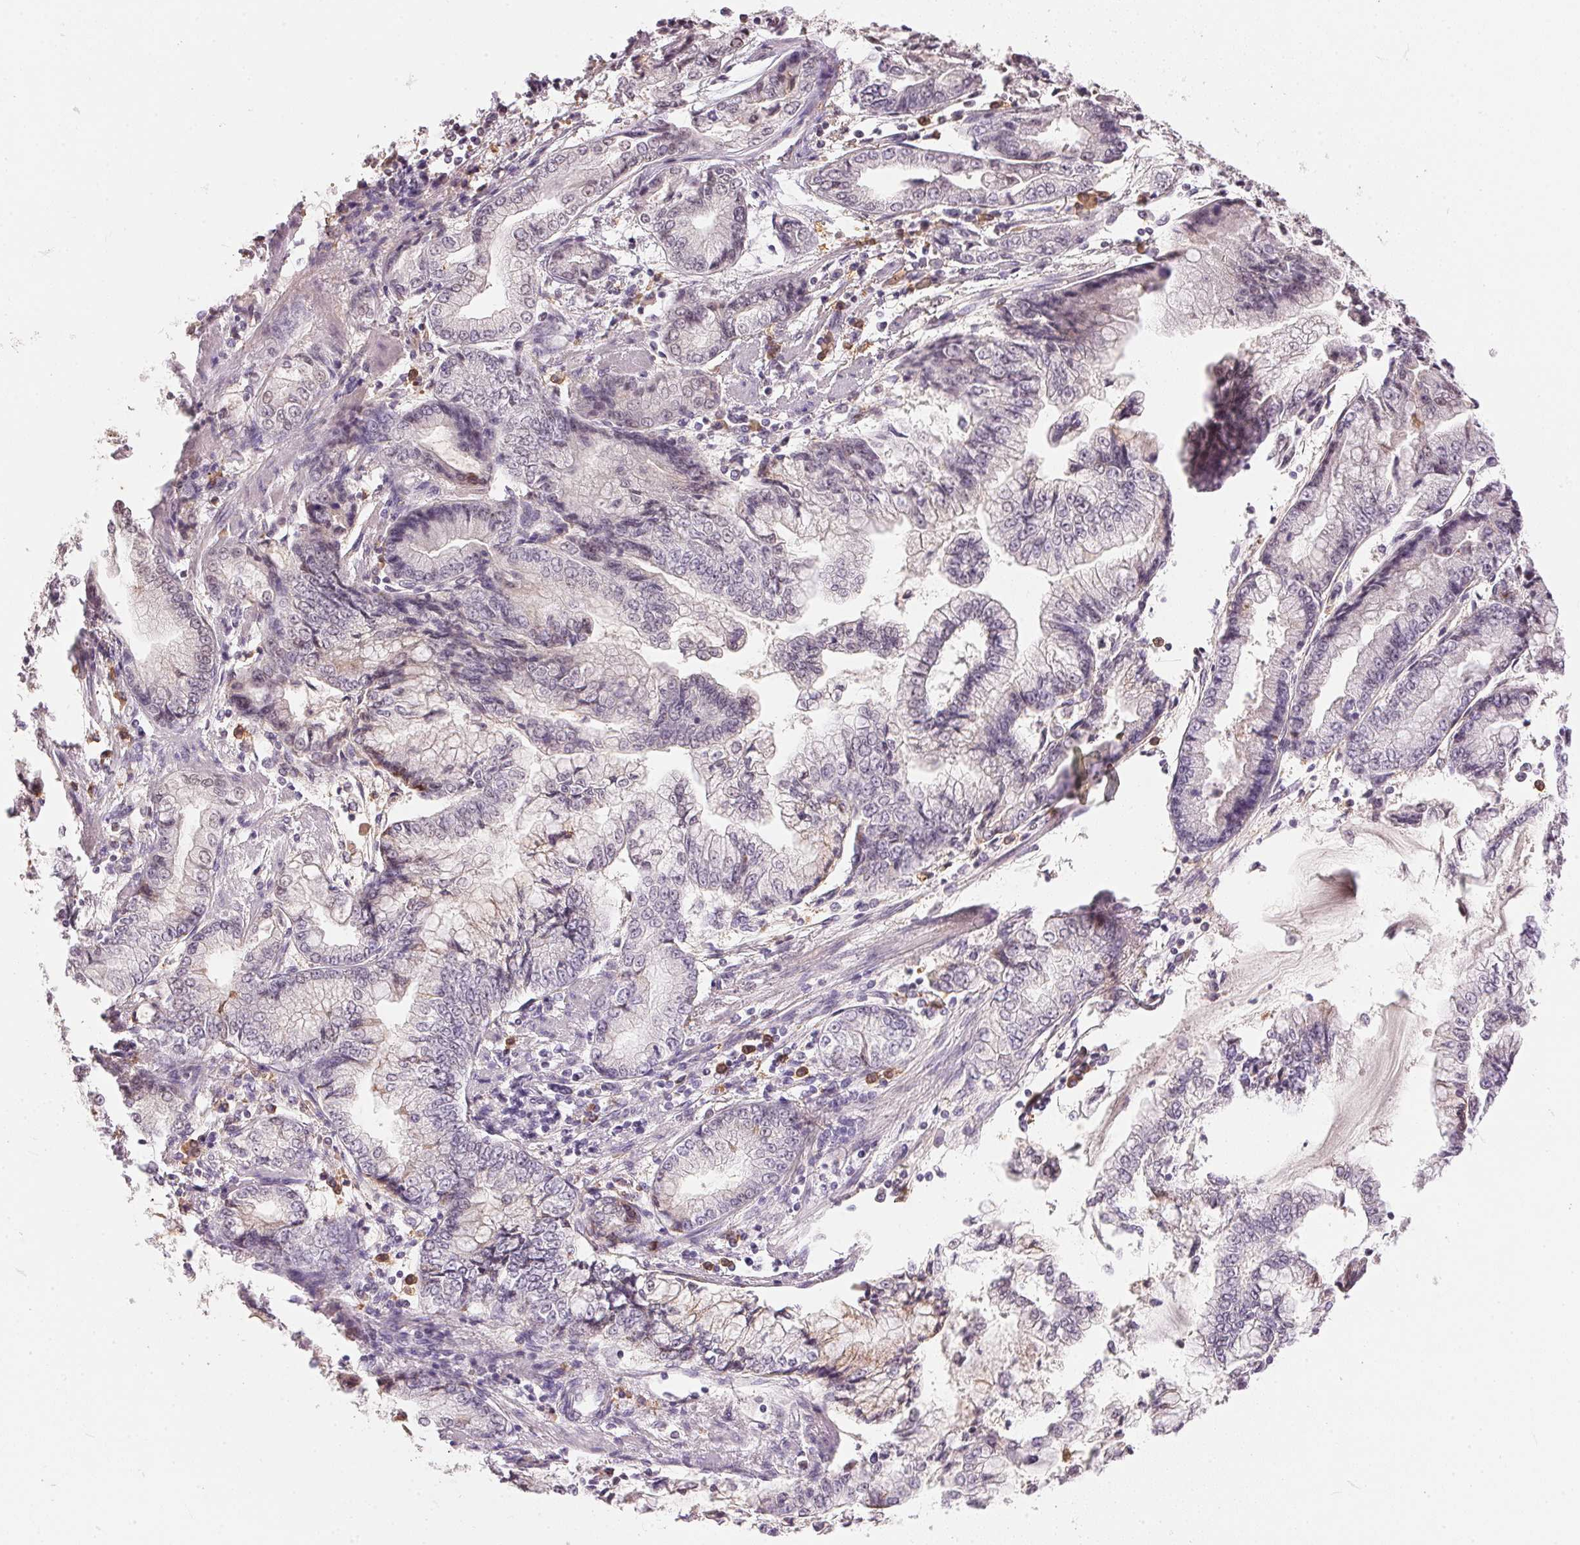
{"staining": {"intensity": "weak", "quantity": "<25%", "location": "cytoplasmic/membranous"}, "tissue": "stomach cancer", "cell_type": "Tumor cells", "image_type": "cancer", "snomed": [{"axis": "morphology", "description": "Adenocarcinoma, NOS"}, {"axis": "topography", "description": "Stomach, upper"}], "caption": "DAB (3,3'-diaminobenzidine) immunohistochemical staining of human stomach adenocarcinoma shows no significant expression in tumor cells. (Brightfield microscopy of DAB (3,3'-diaminobenzidine) immunohistochemistry at high magnification).", "gene": "FNDC4", "patient": {"sex": "female", "age": 74}}